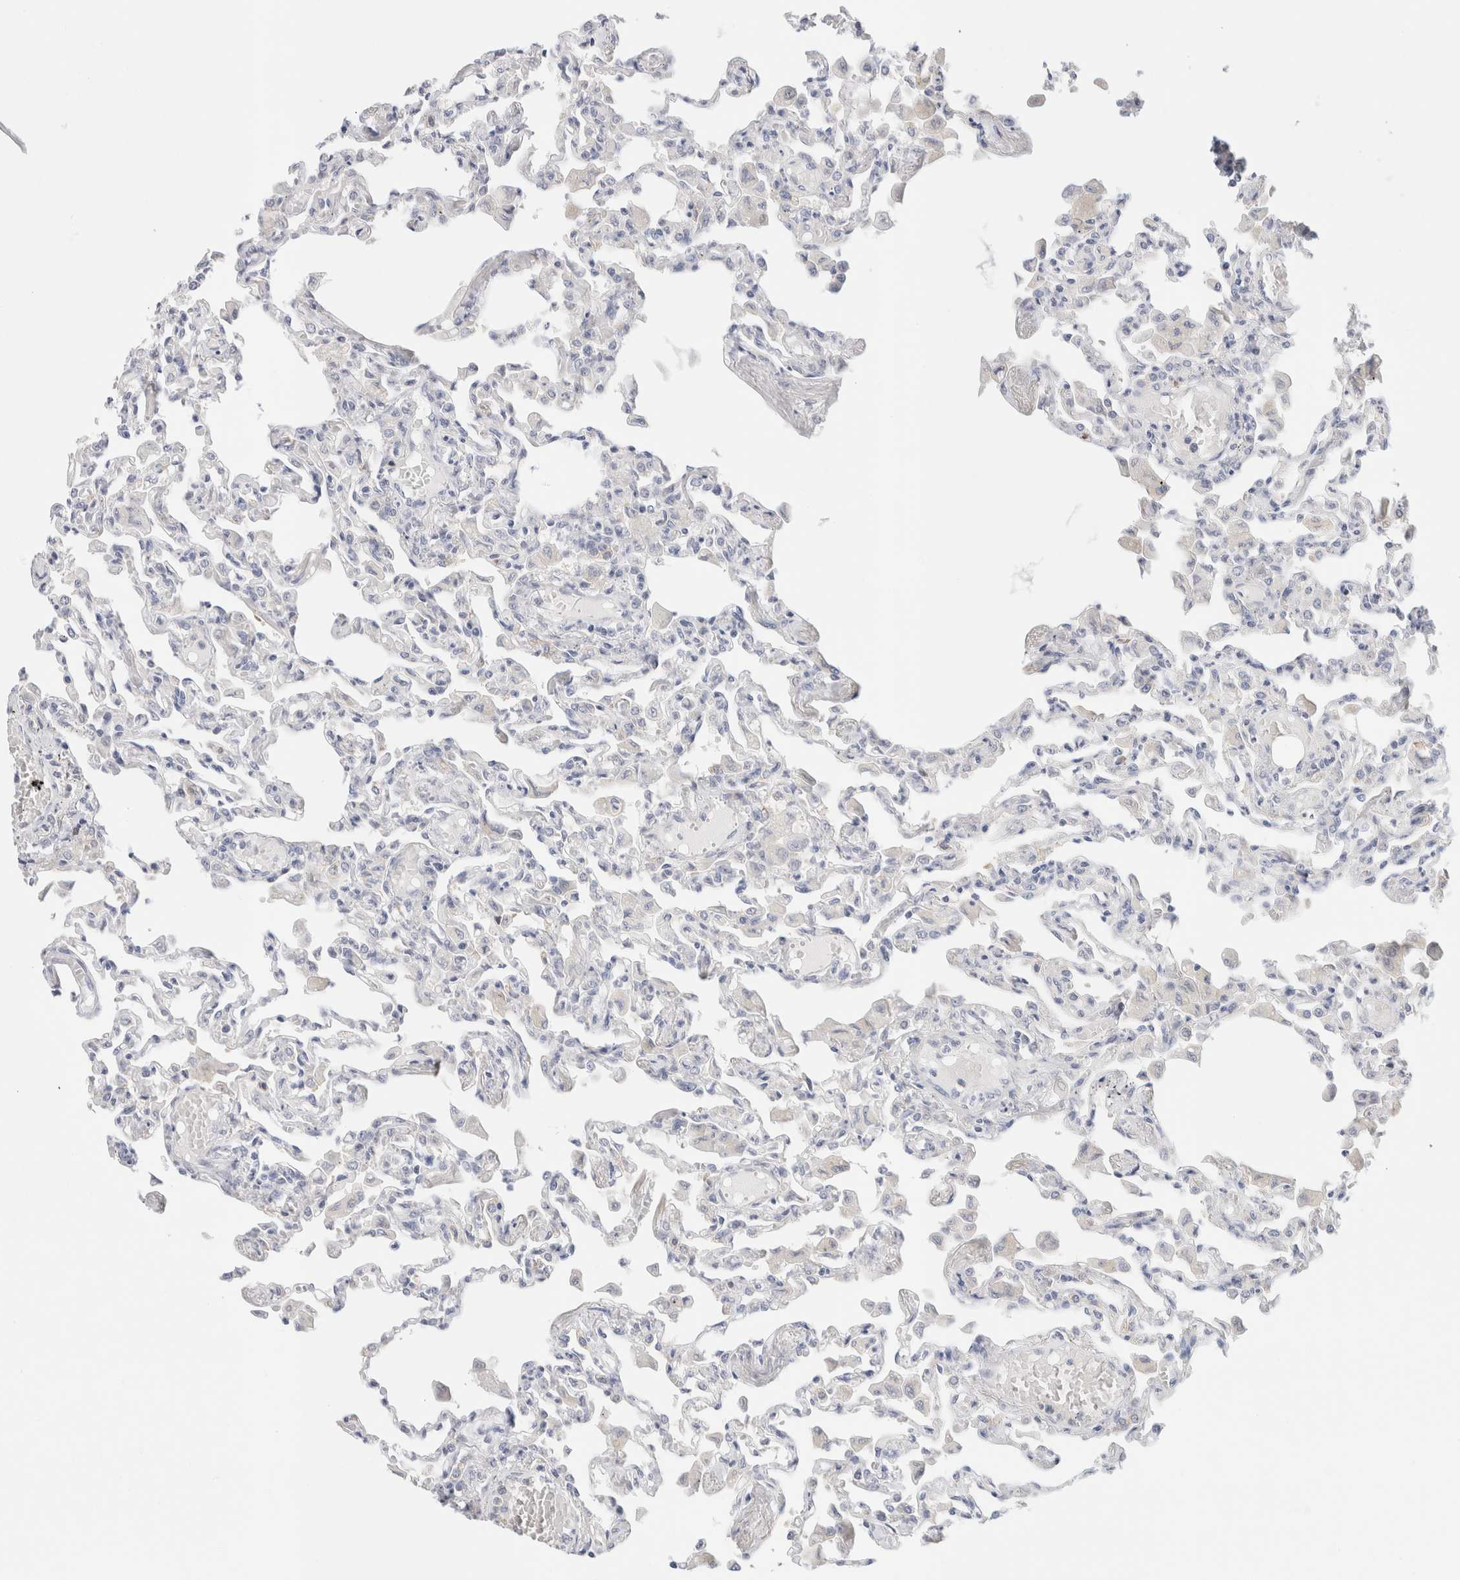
{"staining": {"intensity": "negative", "quantity": "none", "location": "none"}, "tissue": "lung", "cell_type": "Alveolar cells", "image_type": "normal", "snomed": [{"axis": "morphology", "description": "Normal tissue, NOS"}, {"axis": "topography", "description": "Bronchus"}, {"axis": "topography", "description": "Lung"}], "caption": "Immunohistochemical staining of benign lung demonstrates no significant staining in alveolar cells. The staining is performed using DAB (3,3'-diaminobenzidine) brown chromogen with nuclei counter-stained in using hematoxylin.", "gene": "CSK", "patient": {"sex": "female", "age": 49}}